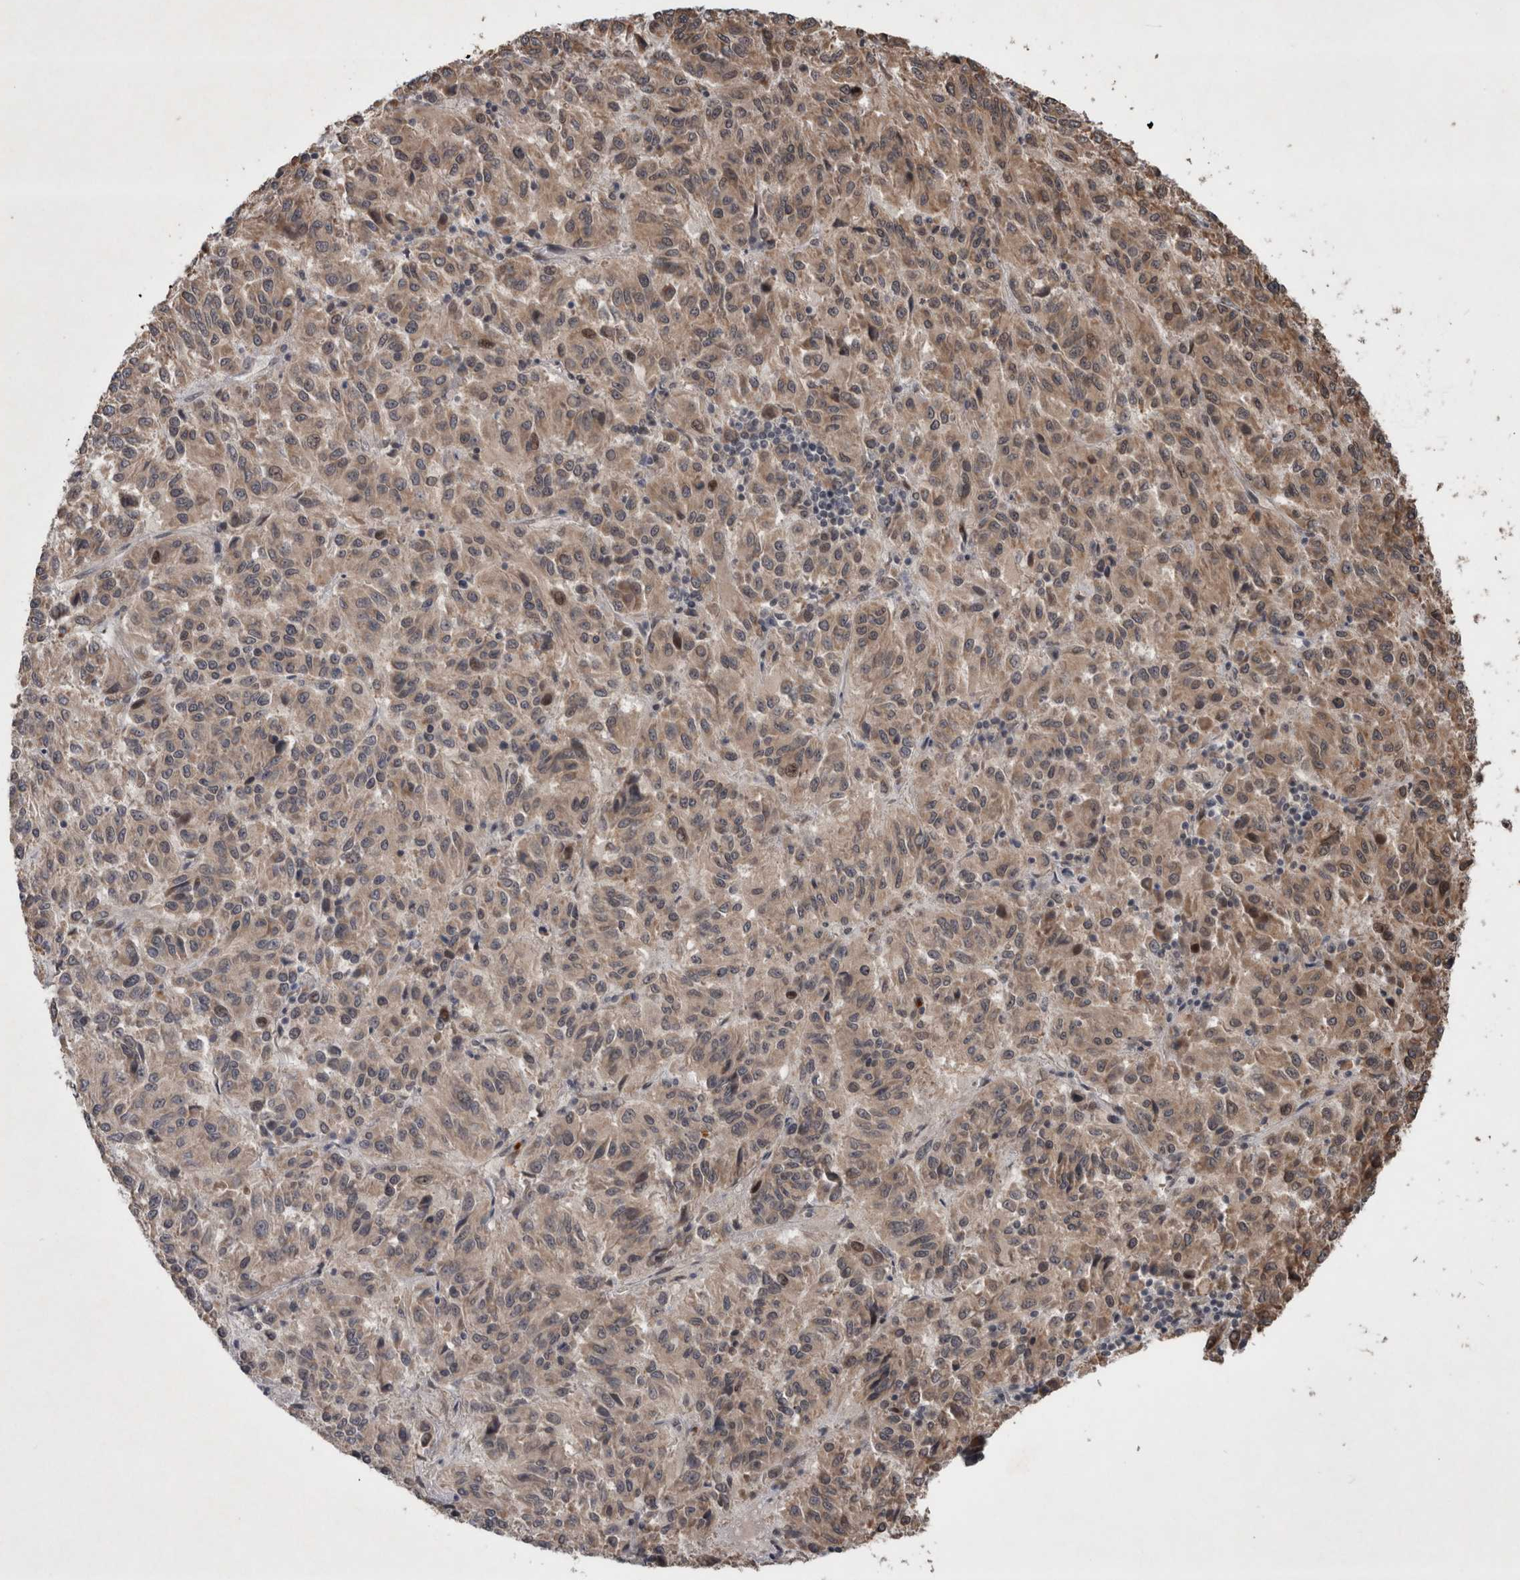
{"staining": {"intensity": "weak", "quantity": ">75%", "location": "cytoplasmic/membranous"}, "tissue": "melanoma", "cell_type": "Tumor cells", "image_type": "cancer", "snomed": [{"axis": "morphology", "description": "Malignant melanoma, Metastatic site"}, {"axis": "topography", "description": "Lung"}], "caption": "IHC image of human melanoma stained for a protein (brown), which demonstrates low levels of weak cytoplasmic/membranous positivity in approximately >75% of tumor cells.", "gene": "GIMAP6", "patient": {"sex": "male", "age": 64}}